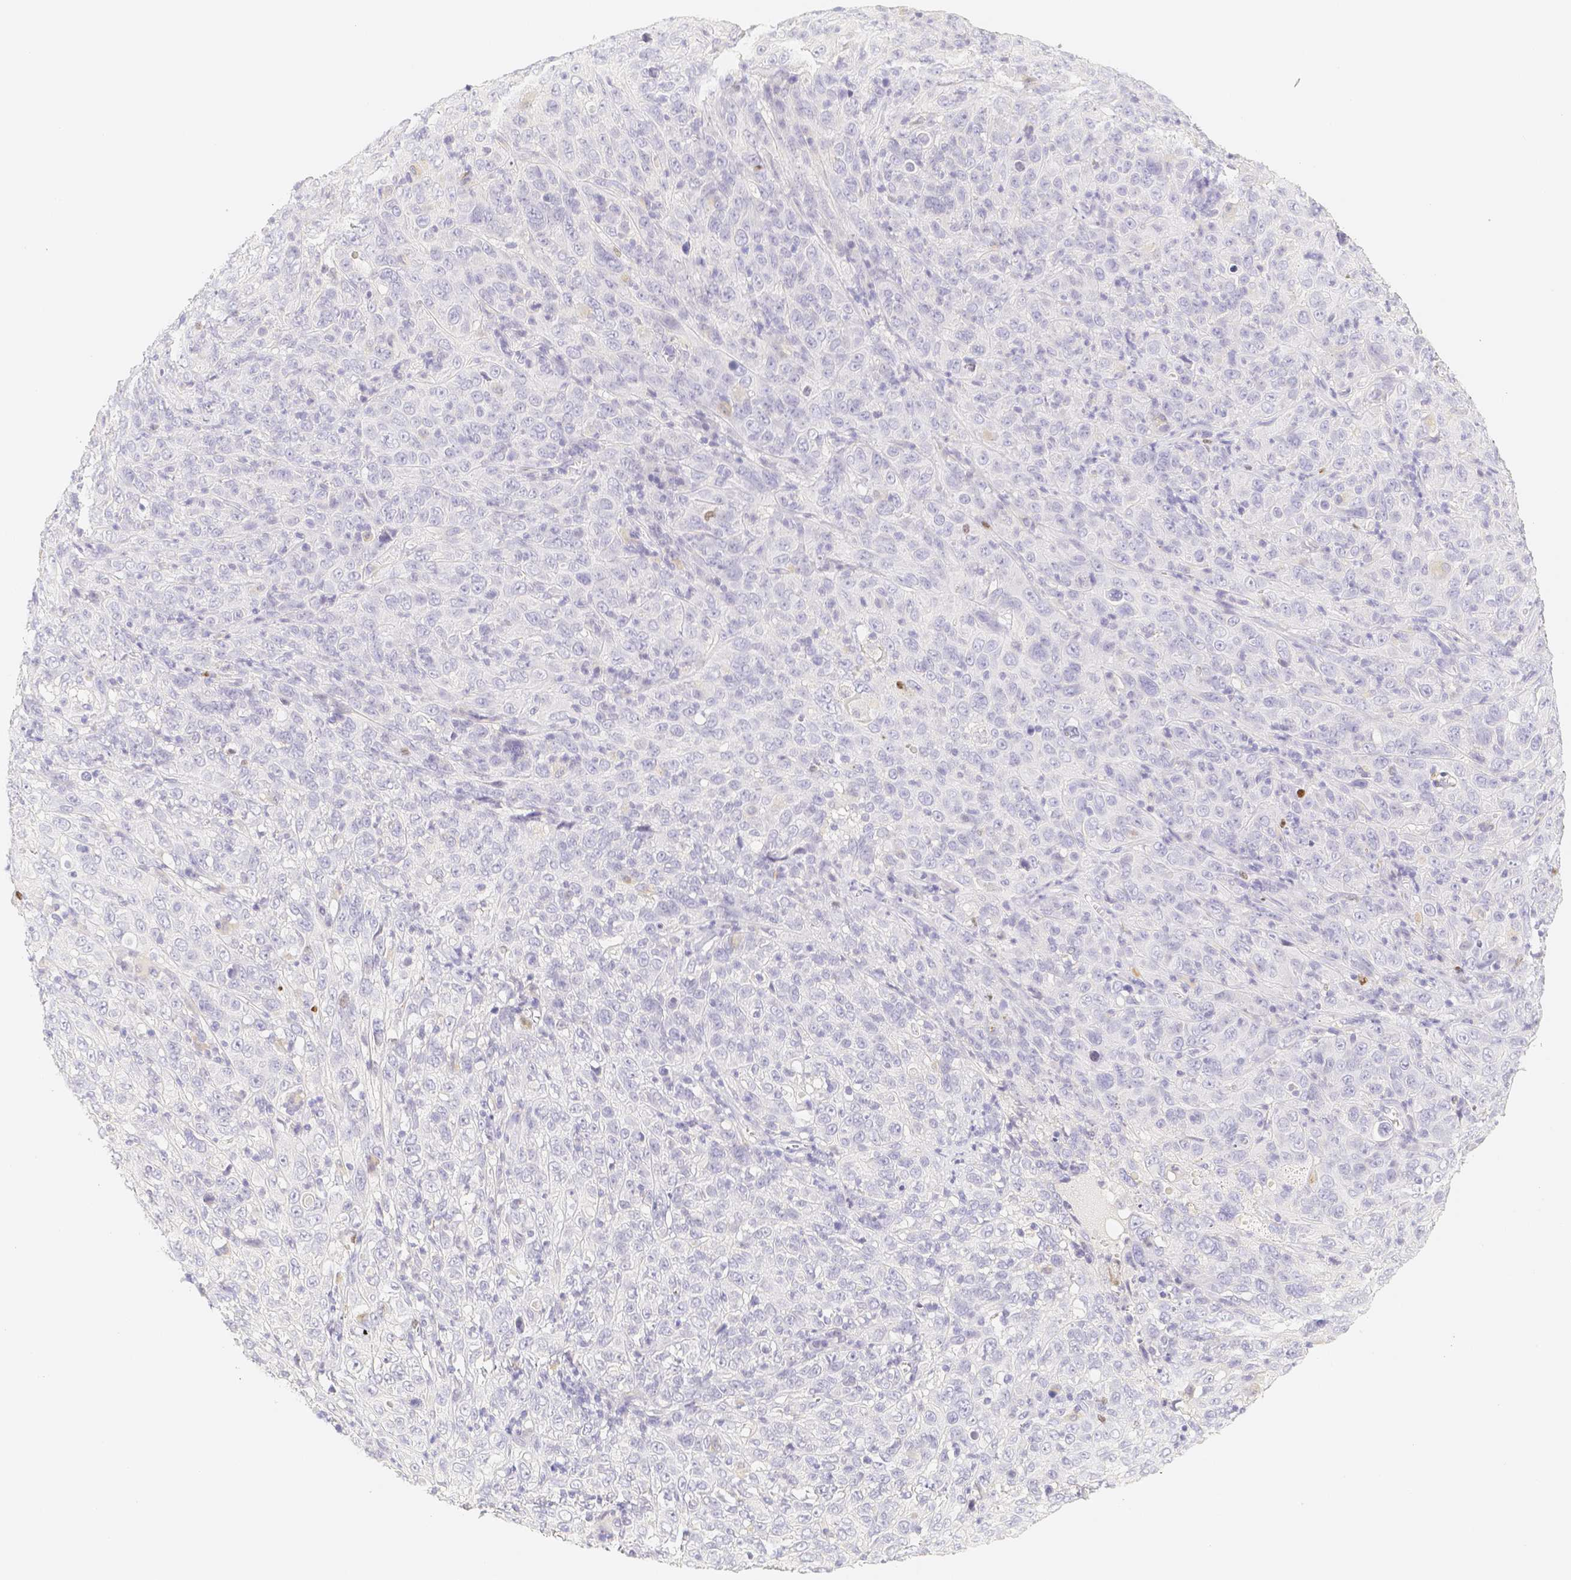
{"staining": {"intensity": "negative", "quantity": "none", "location": "none"}, "tissue": "cervical cancer", "cell_type": "Tumor cells", "image_type": "cancer", "snomed": [{"axis": "morphology", "description": "Squamous cell carcinoma, NOS"}, {"axis": "topography", "description": "Cervix"}], "caption": "This is an immunohistochemistry (IHC) histopathology image of cervical squamous cell carcinoma. There is no staining in tumor cells.", "gene": "PADI4", "patient": {"sex": "female", "age": 46}}